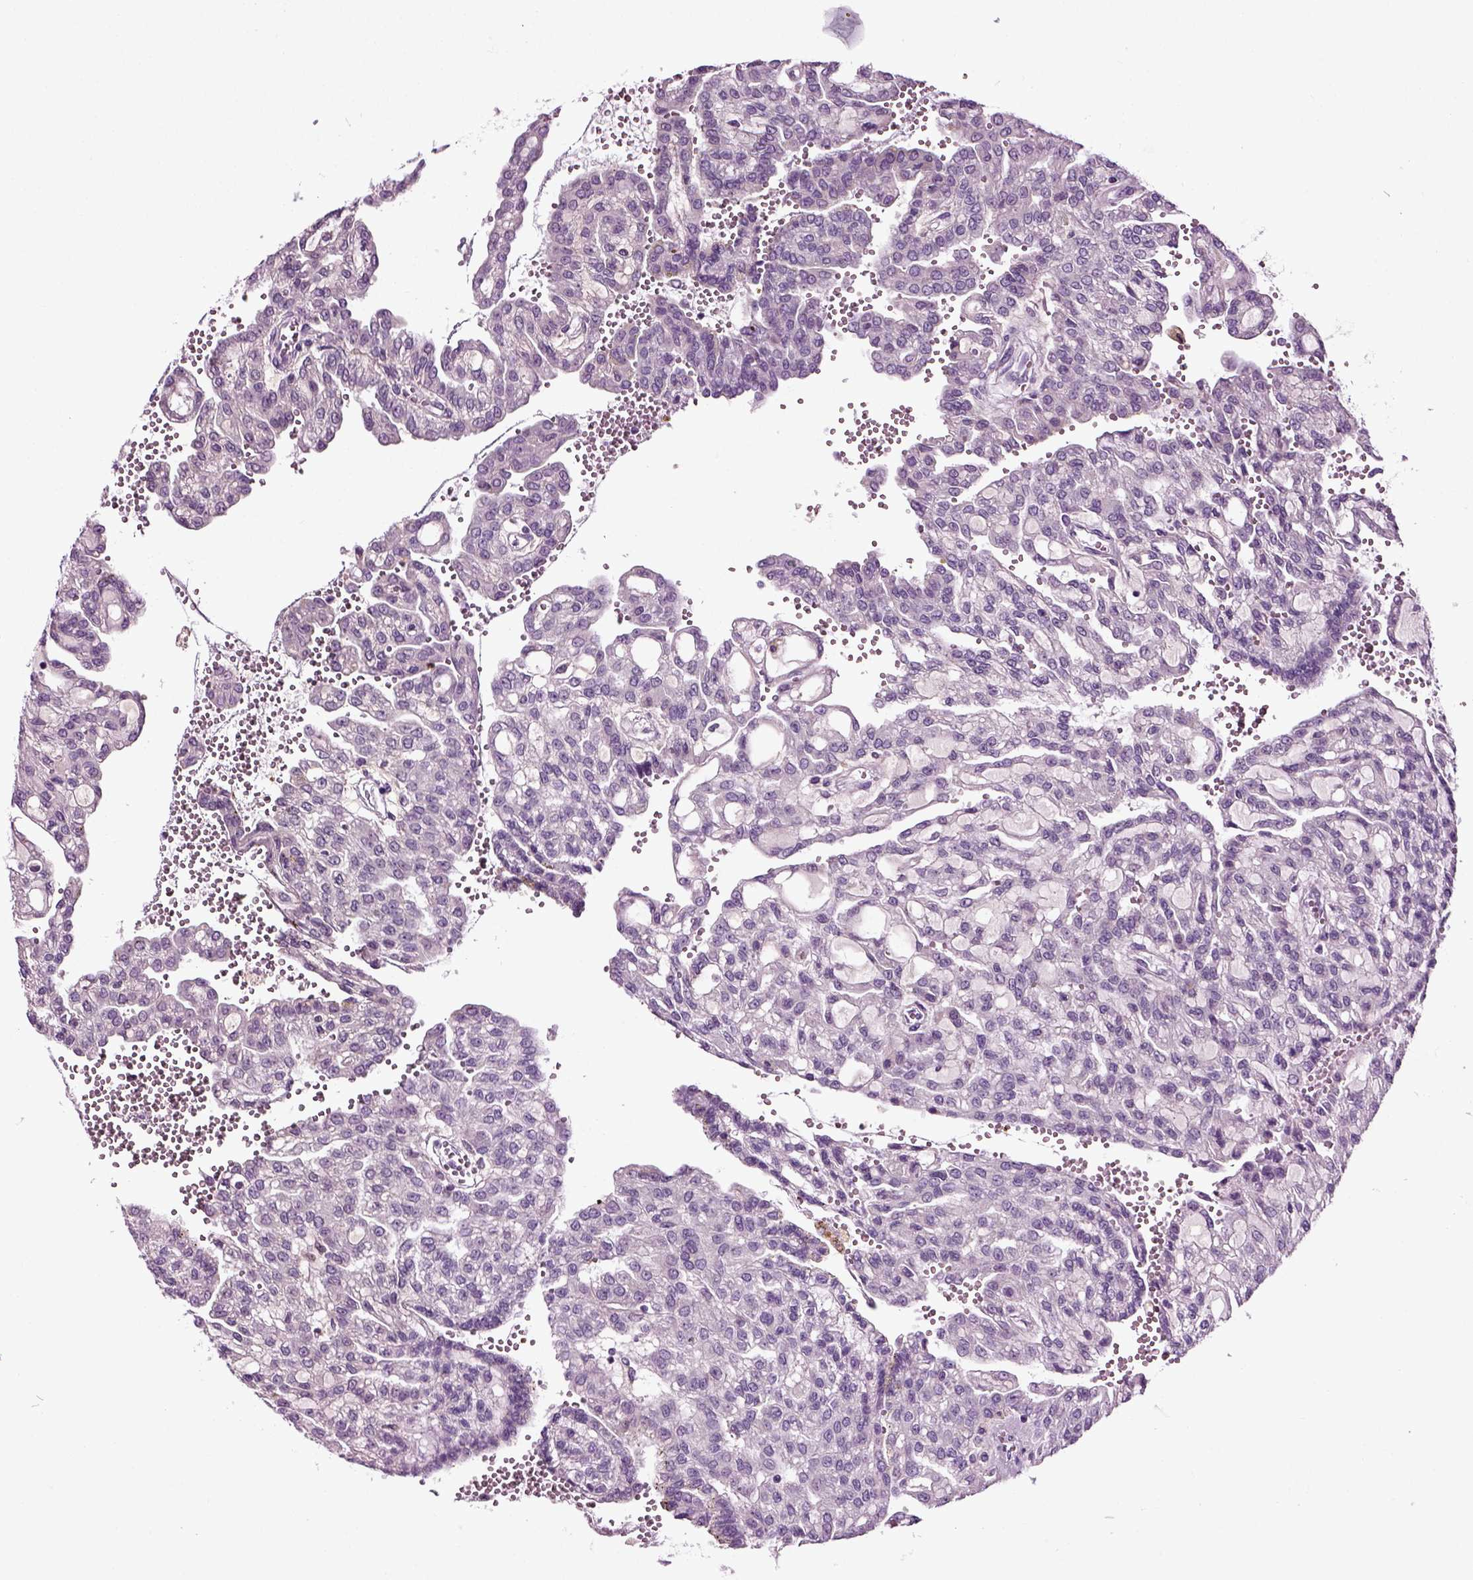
{"staining": {"intensity": "negative", "quantity": "none", "location": "none"}, "tissue": "renal cancer", "cell_type": "Tumor cells", "image_type": "cancer", "snomed": [{"axis": "morphology", "description": "Adenocarcinoma, NOS"}, {"axis": "topography", "description": "Kidney"}], "caption": "An image of adenocarcinoma (renal) stained for a protein demonstrates no brown staining in tumor cells.", "gene": "SPATA17", "patient": {"sex": "male", "age": 63}}